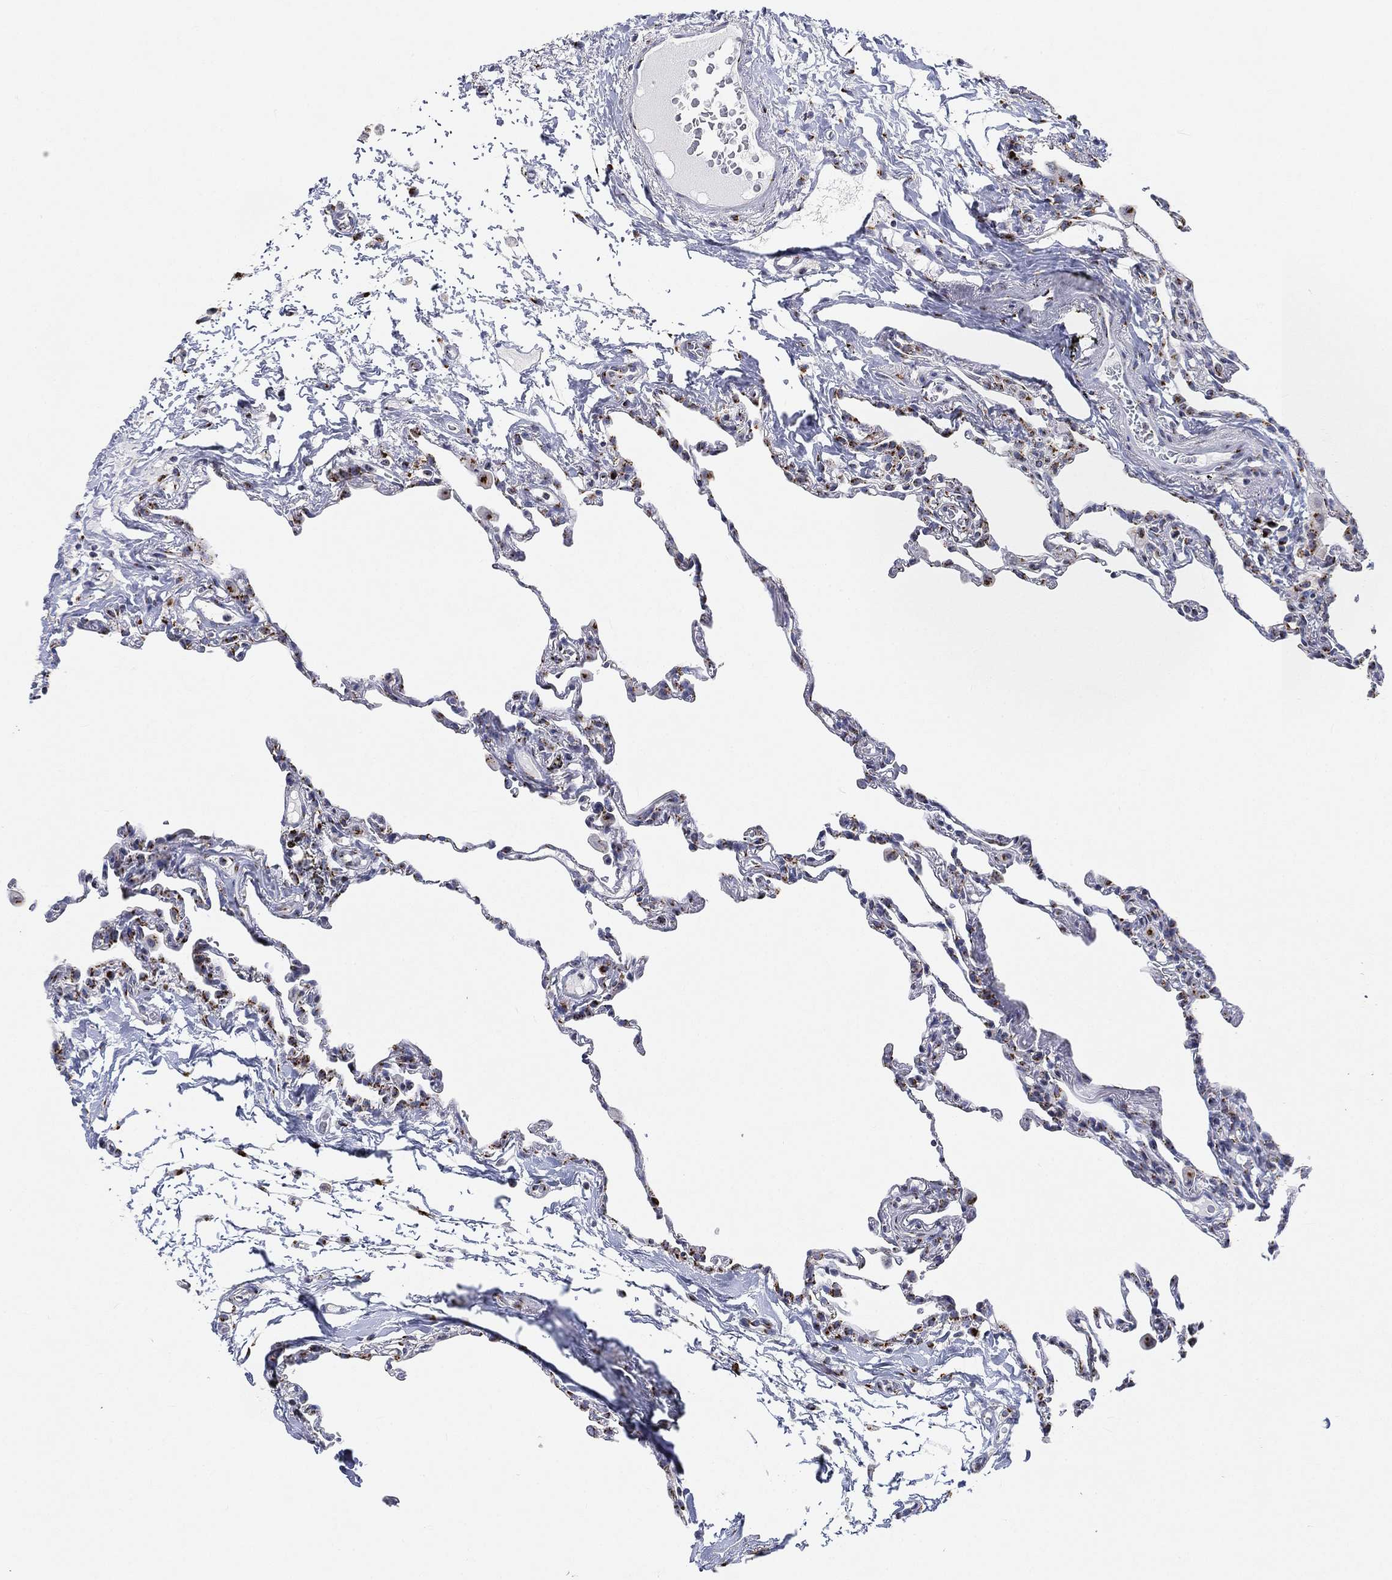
{"staining": {"intensity": "strong", "quantity": "25%-75%", "location": "cytoplasmic/membranous"}, "tissue": "lung", "cell_type": "Alveolar cells", "image_type": "normal", "snomed": [{"axis": "morphology", "description": "Normal tissue, NOS"}, {"axis": "topography", "description": "Lung"}], "caption": "Immunohistochemistry (IHC) staining of normal lung, which reveals high levels of strong cytoplasmic/membranous expression in about 25%-75% of alveolar cells indicating strong cytoplasmic/membranous protein expression. The staining was performed using DAB (brown) for protein detection and nuclei were counterstained in hematoxylin (blue).", "gene": "TICAM1", "patient": {"sex": "female", "age": 57}}